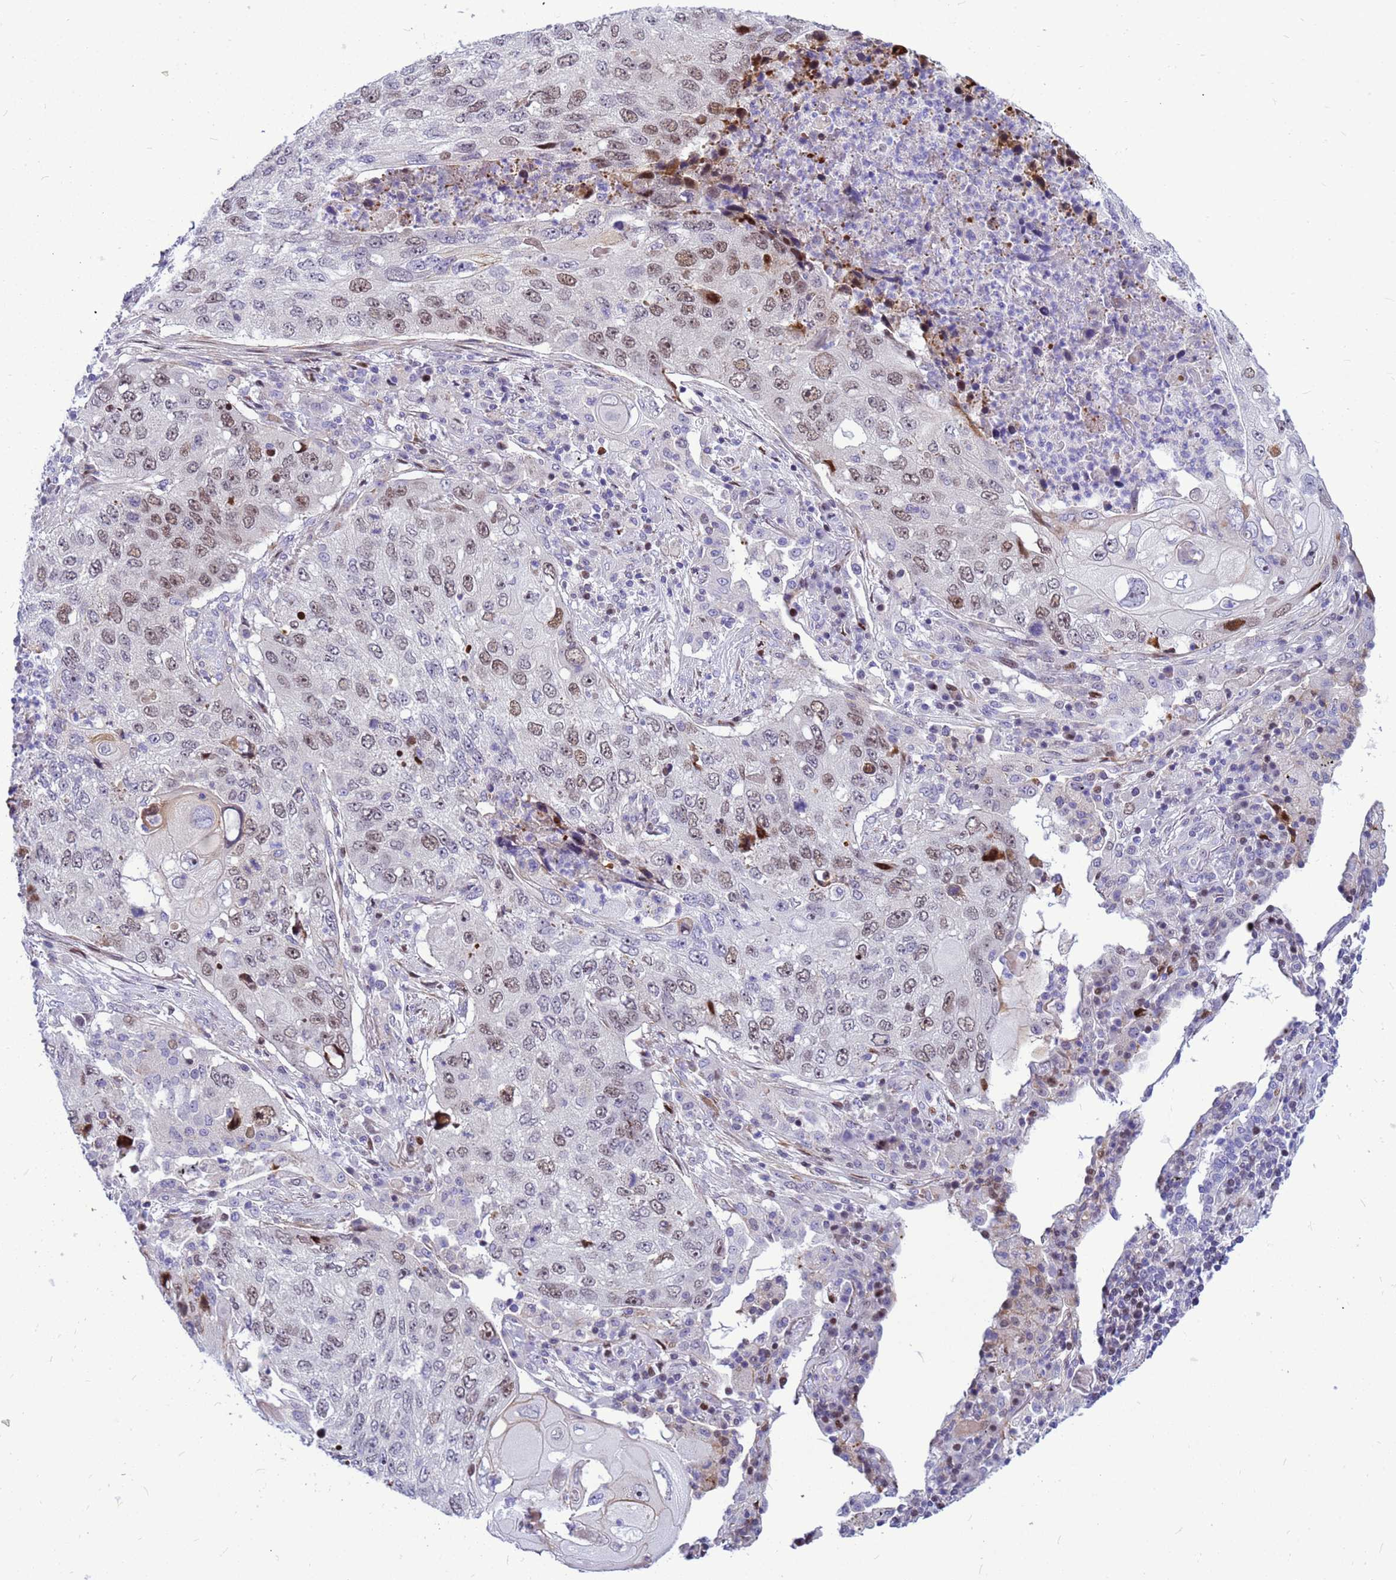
{"staining": {"intensity": "moderate", "quantity": "25%-75%", "location": "nuclear"}, "tissue": "lung cancer", "cell_type": "Tumor cells", "image_type": "cancer", "snomed": [{"axis": "morphology", "description": "Squamous cell carcinoma, NOS"}, {"axis": "topography", "description": "Lung"}], "caption": "Lung cancer (squamous cell carcinoma) was stained to show a protein in brown. There is medium levels of moderate nuclear expression in about 25%-75% of tumor cells.", "gene": "ADAMTS7", "patient": {"sex": "female", "age": 63}}